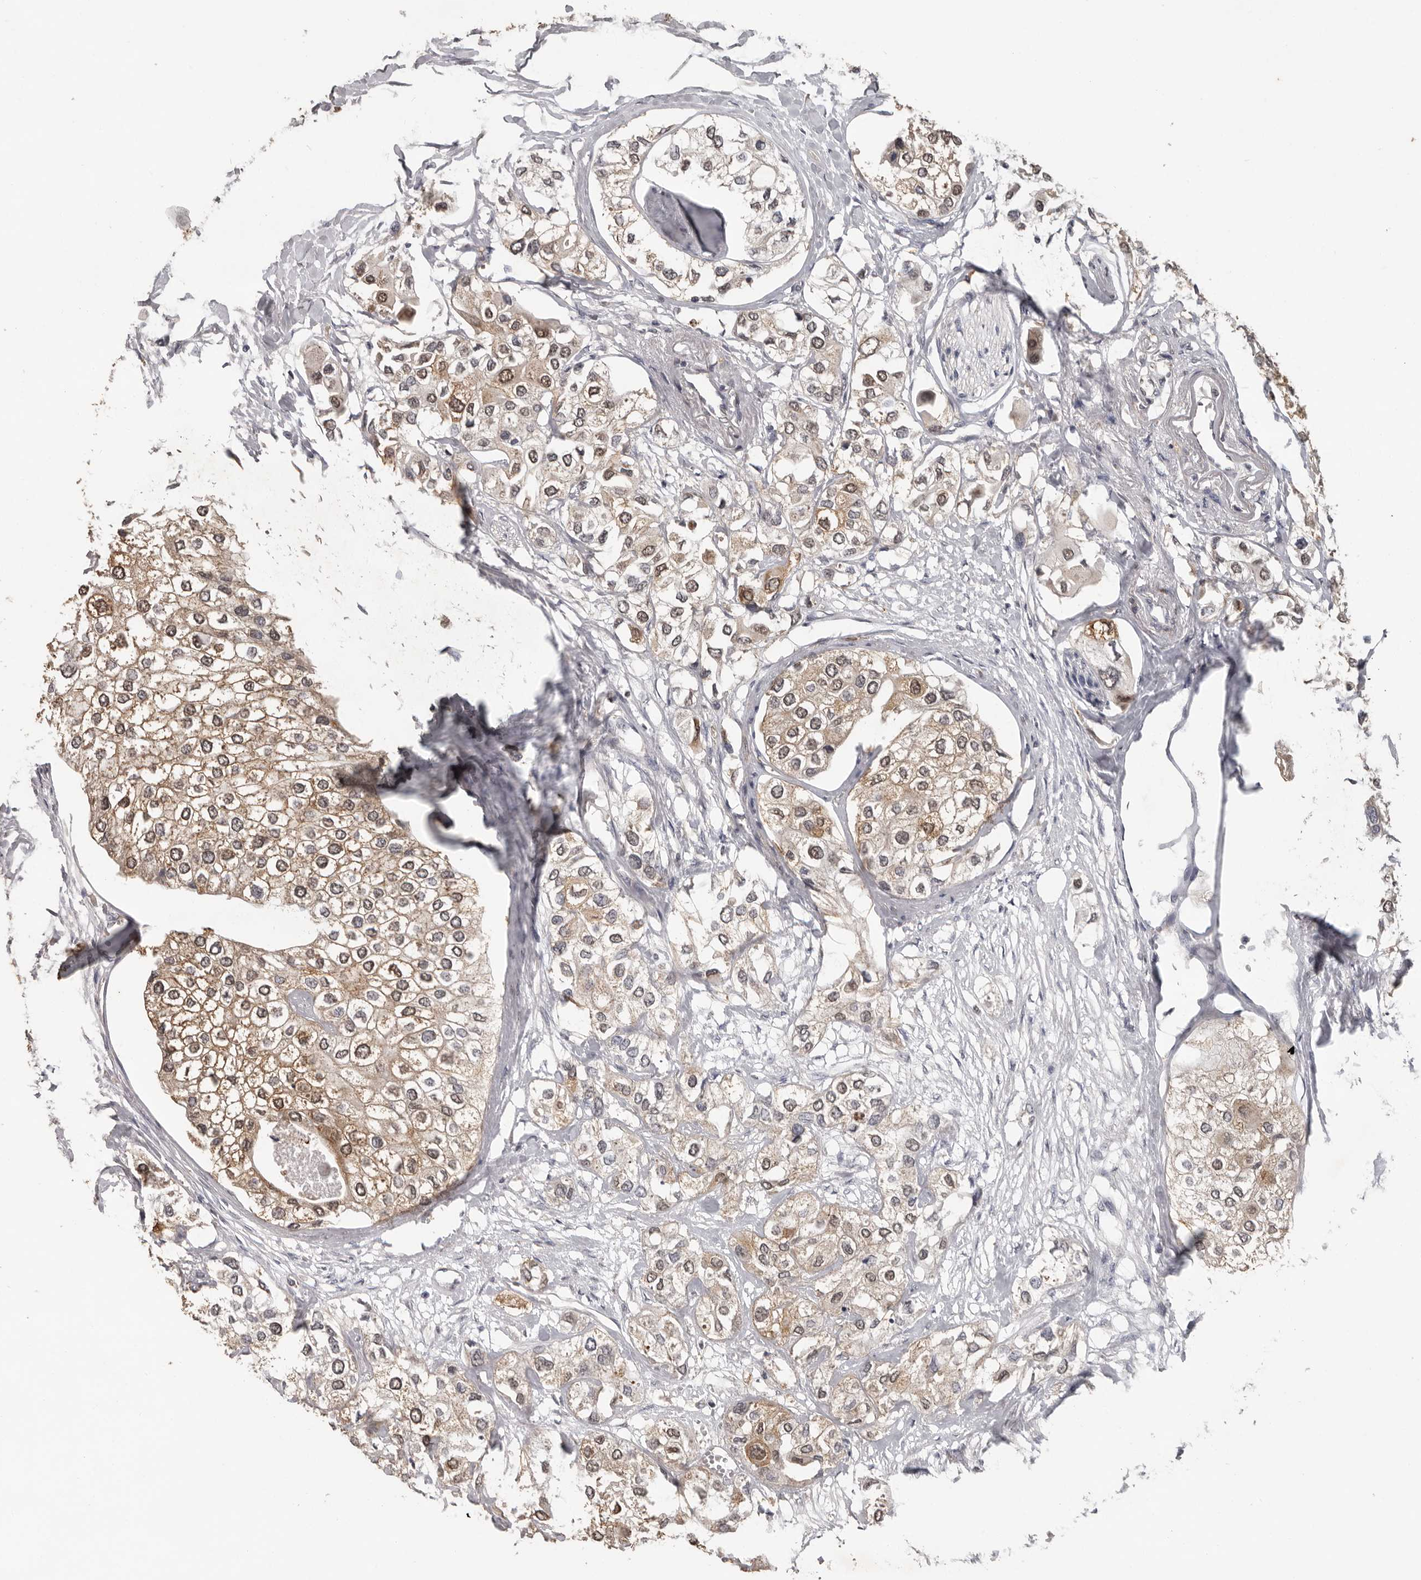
{"staining": {"intensity": "moderate", "quantity": ">75%", "location": "cytoplasmic/membranous"}, "tissue": "urothelial cancer", "cell_type": "Tumor cells", "image_type": "cancer", "snomed": [{"axis": "morphology", "description": "Urothelial carcinoma, High grade"}, {"axis": "topography", "description": "Urinary bladder"}], "caption": "About >75% of tumor cells in high-grade urothelial carcinoma exhibit moderate cytoplasmic/membranous protein expression as visualized by brown immunohistochemical staining.", "gene": "MTF1", "patient": {"sex": "male", "age": 64}}